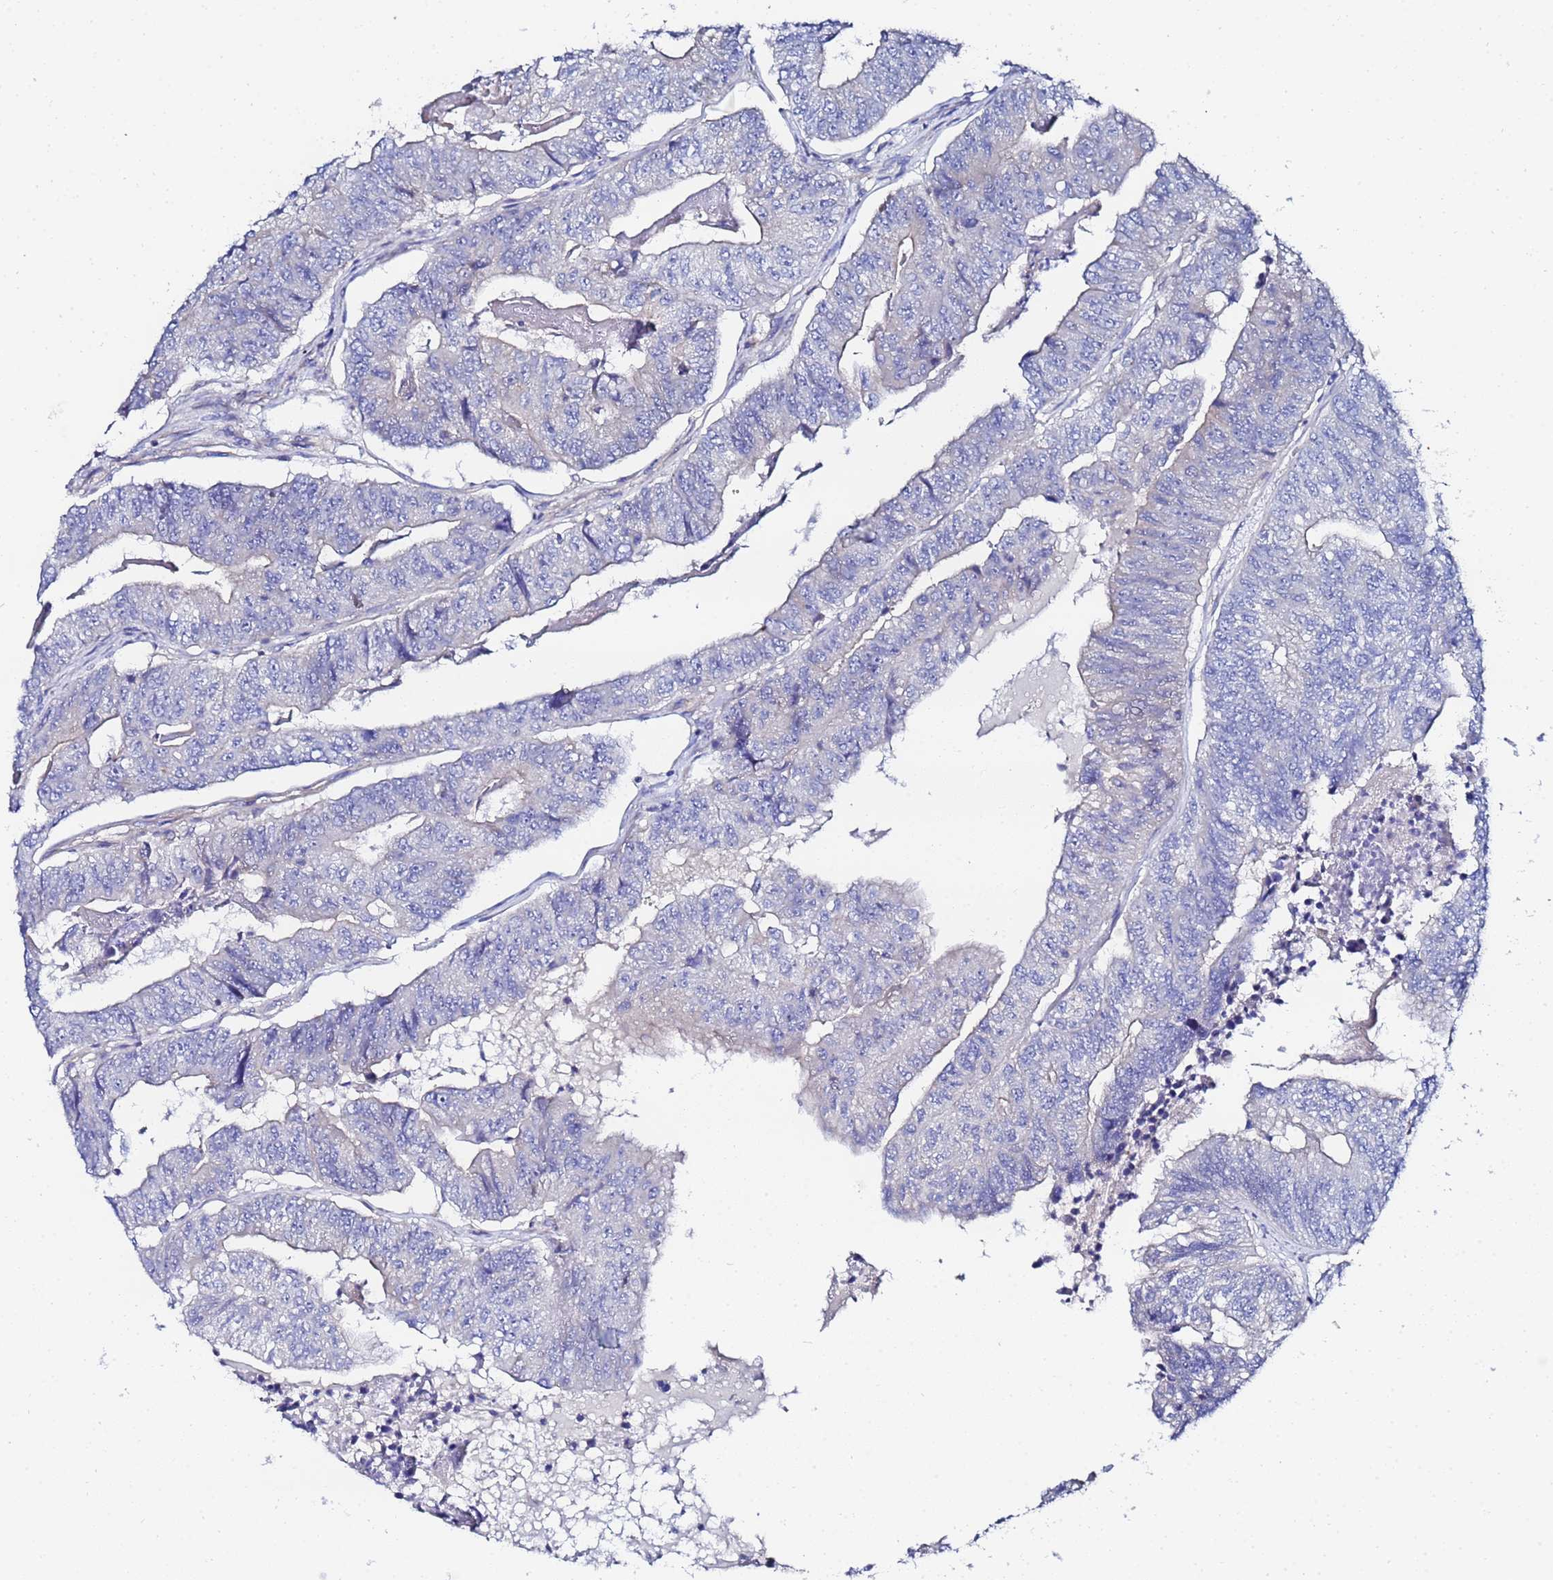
{"staining": {"intensity": "negative", "quantity": "none", "location": "none"}, "tissue": "colorectal cancer", "cell_type": "Tumor cells", "image_type": "cancer", "snomed": [{"axis": "morphology", "description": "Adenocarcinoma, NOS"}, {"axis": "topography", "description": "Colon"}], "caption": "Adenocarcinoma (colorectal) was stained to show a protein in brown. There is no significant expression in tumor cells. Brightfield microscopy of immunohistochemistry stained with DAB (3,3'-diaminobenzidine) (brown) and hematoxylin (blue), captured at high magnification.", "gene": "FAHD2A", "patient": {"sex": "female", "age": 67}}